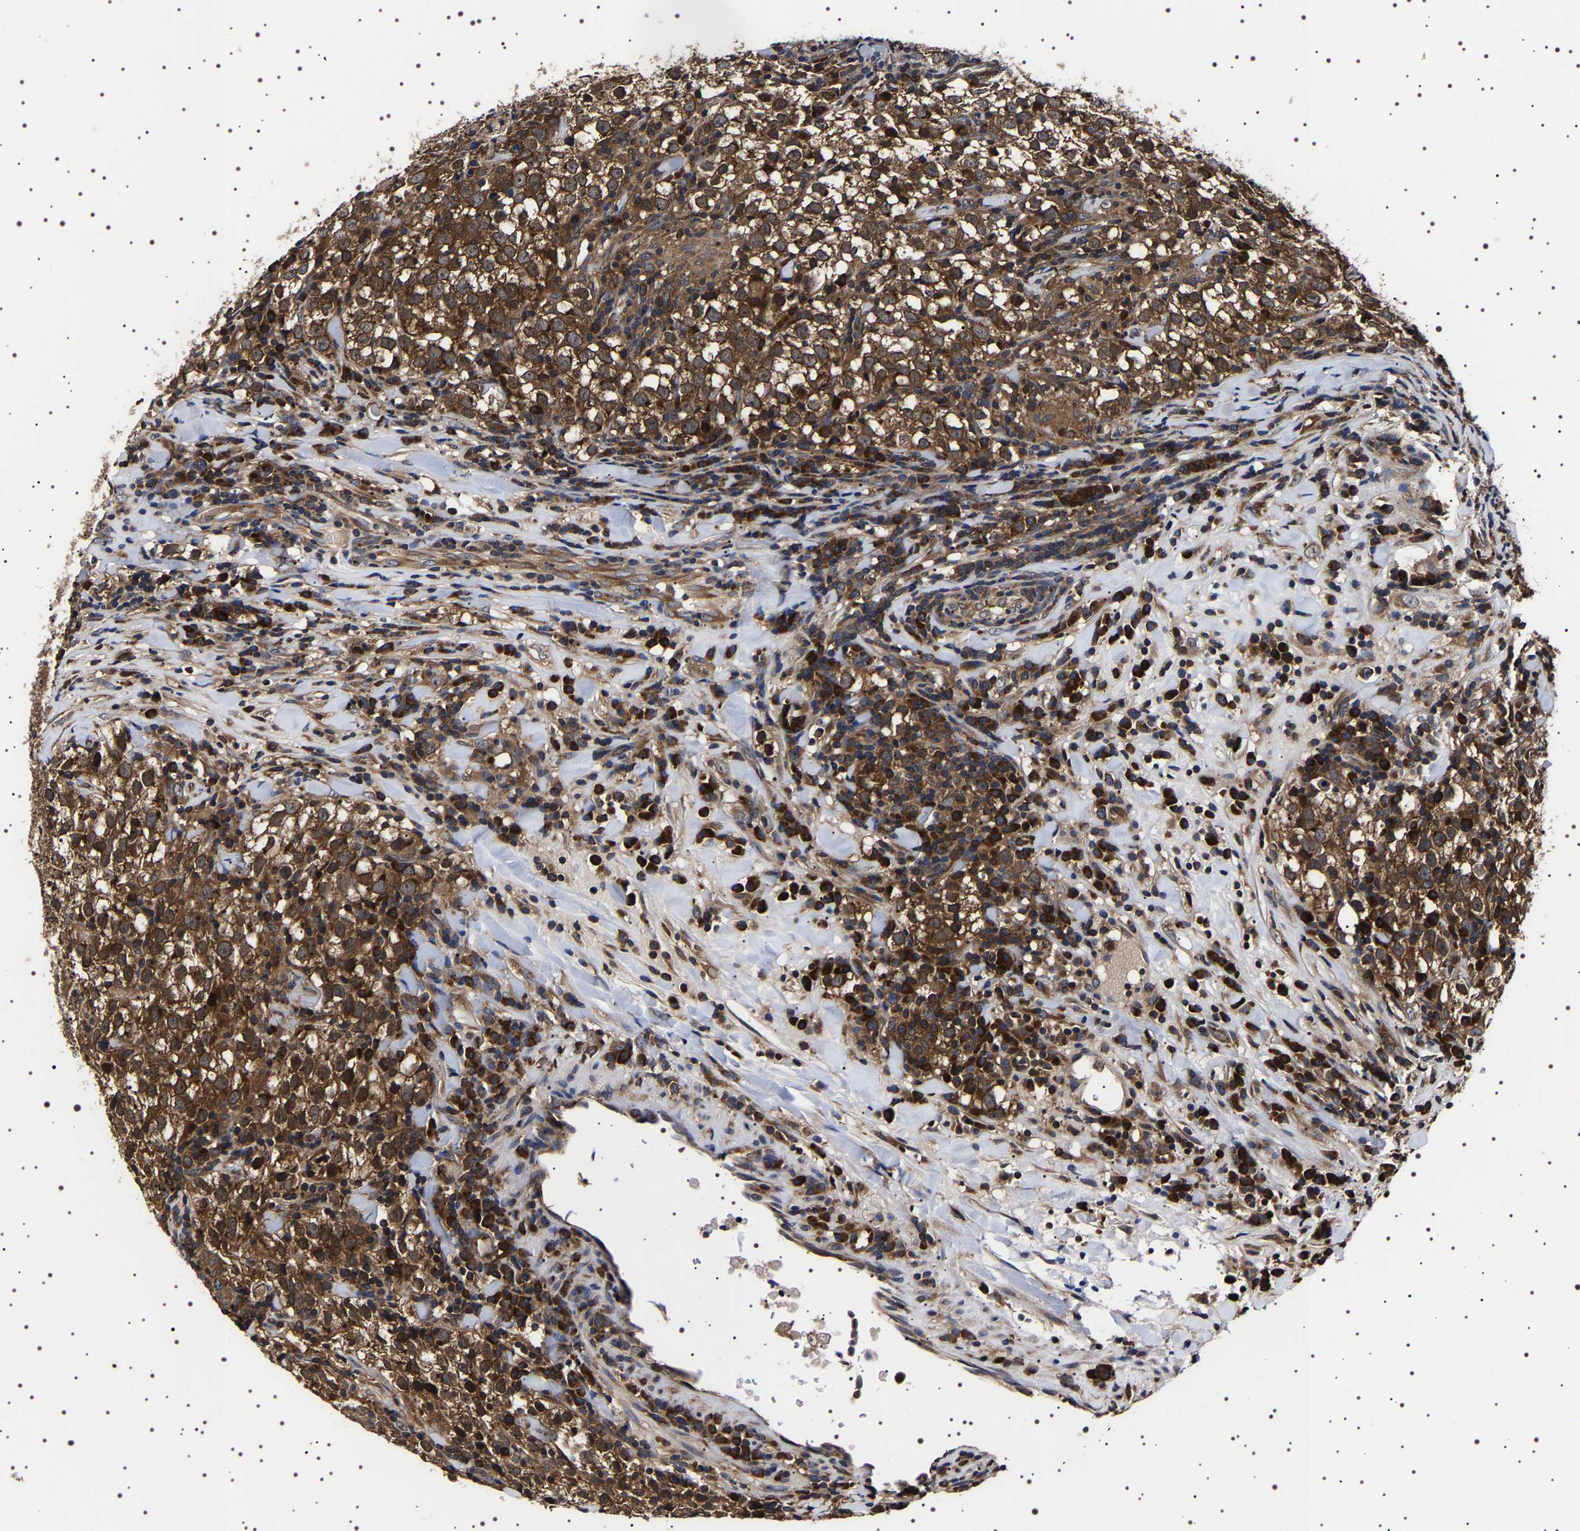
{"staining": {"intensity": "strong", "quantity": ">75%", "location": "cytoplasmic/membranous"}, "tissue": "testis cancer", "cell_type": "Tumor cells", "image_type": "cancer", "snomed": [{"axis": "morphology", "description": "Seminoma, NOS"}, {"axis": "morphology", "description": "Carcinoma, Embryonal, NOS"}, {"axis": "topography", "description": "Testis"}], "caption": "Tumor cells exhibit strong cytoplasmic/membranous positivity in approximately >75% of cells in embryonal carcinoma (testis). Using DAB (3,3'-diaminobenzidine) (brown) and hematoxylin (blue) stains, captured at high magnification using brightfield microscopy.", "gene": "DARS1", "patient": {"sex": "male", "age": 36}}